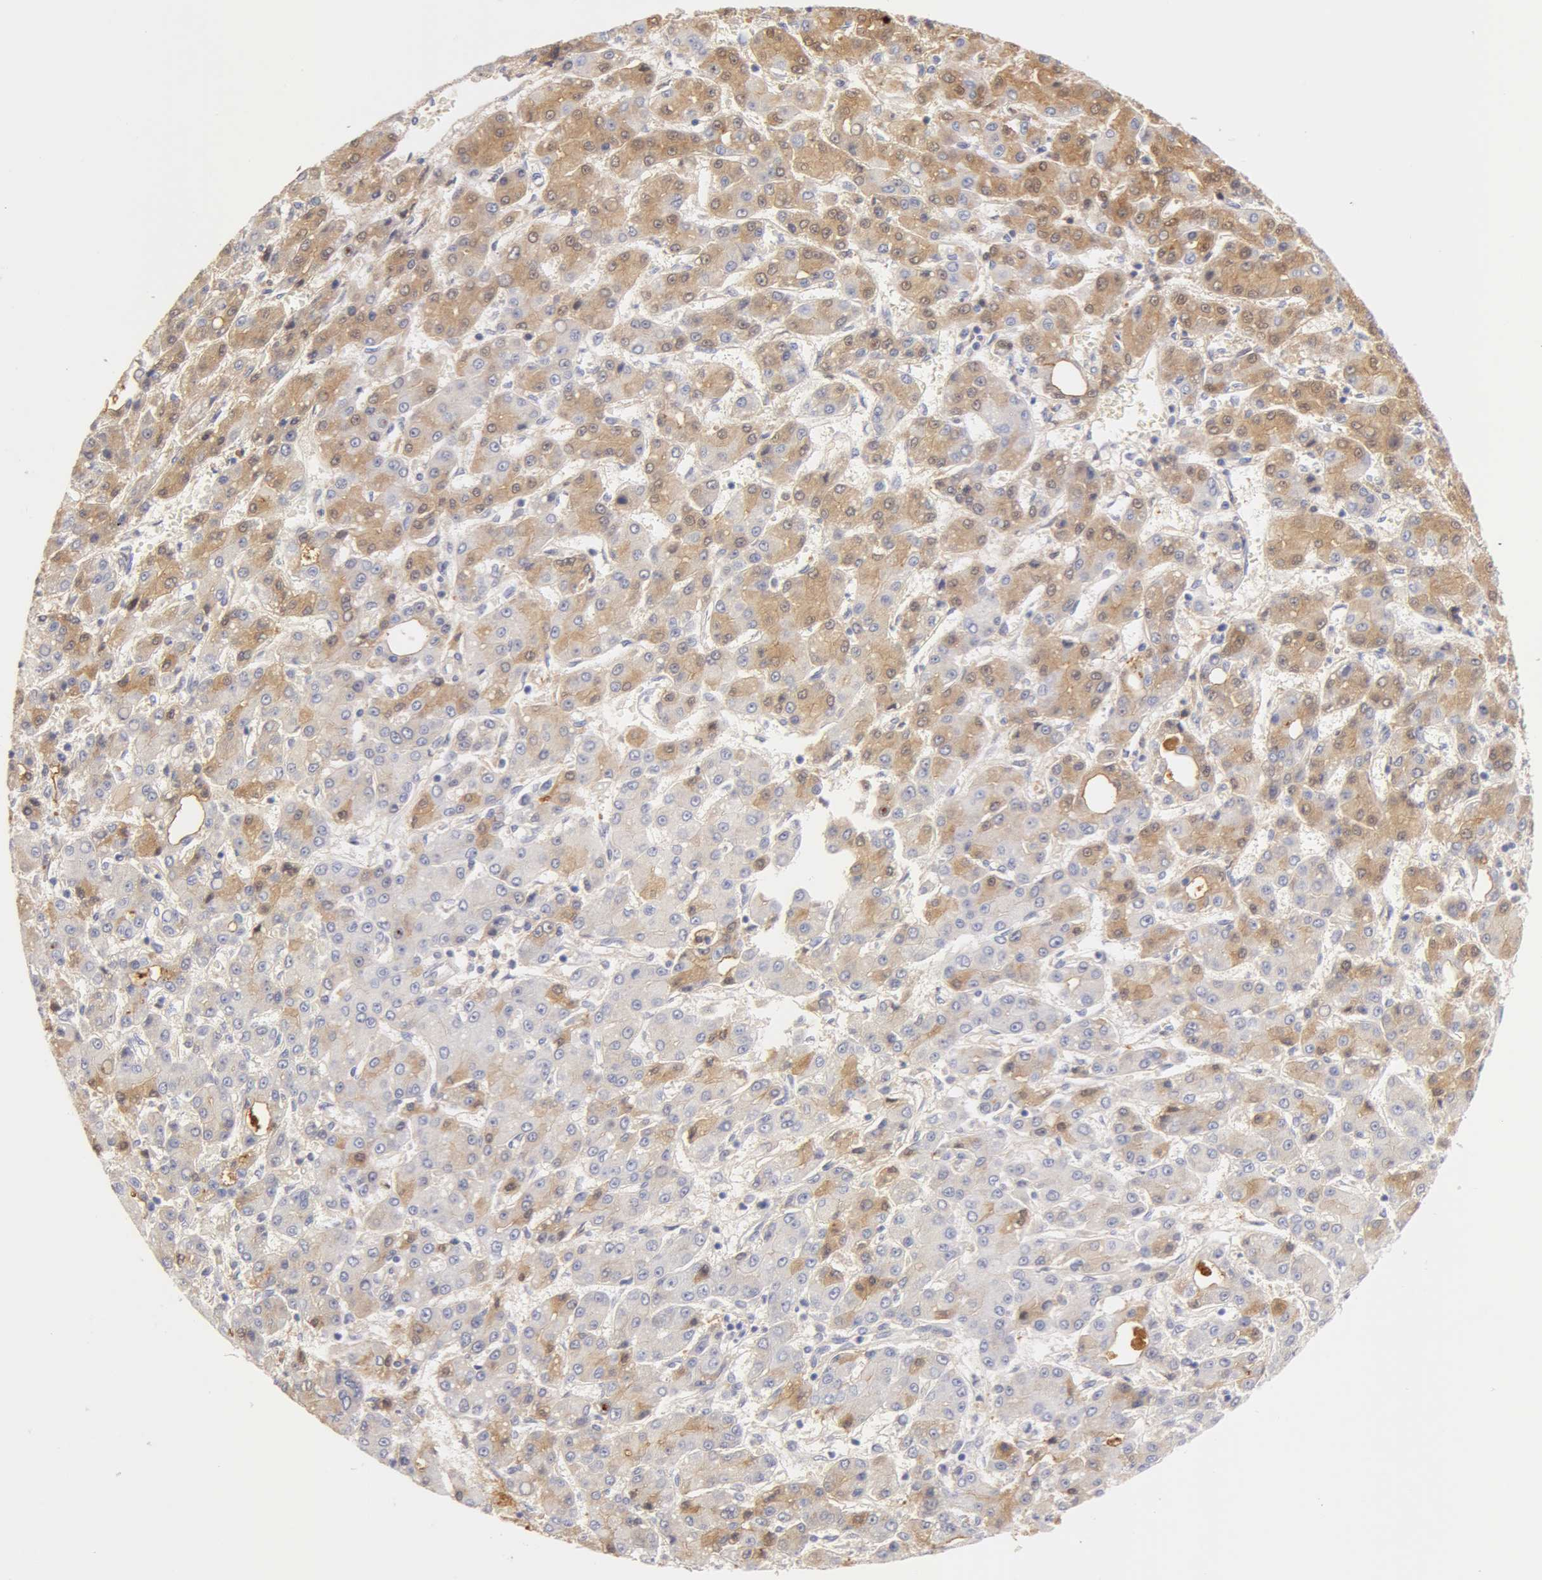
{"staining": {"intensity": "negative", "quantity": "none", "location": "none"}, "tissue": "liver cancer", "cell_type": "Tumor cells", "image_type": "cancer", "snomed": [{"axis": "morphology", "description": "Carcinoma, Hepatocellular, NOS"}, {"axis": "topography", "description": "Liver"}], "caption": "This is an IHC image of hepatocellular carcinoma (liver). There is no expression in tumor cells.", "gene": "AHSG", "patient": {"sex": "male", "age": 69}}